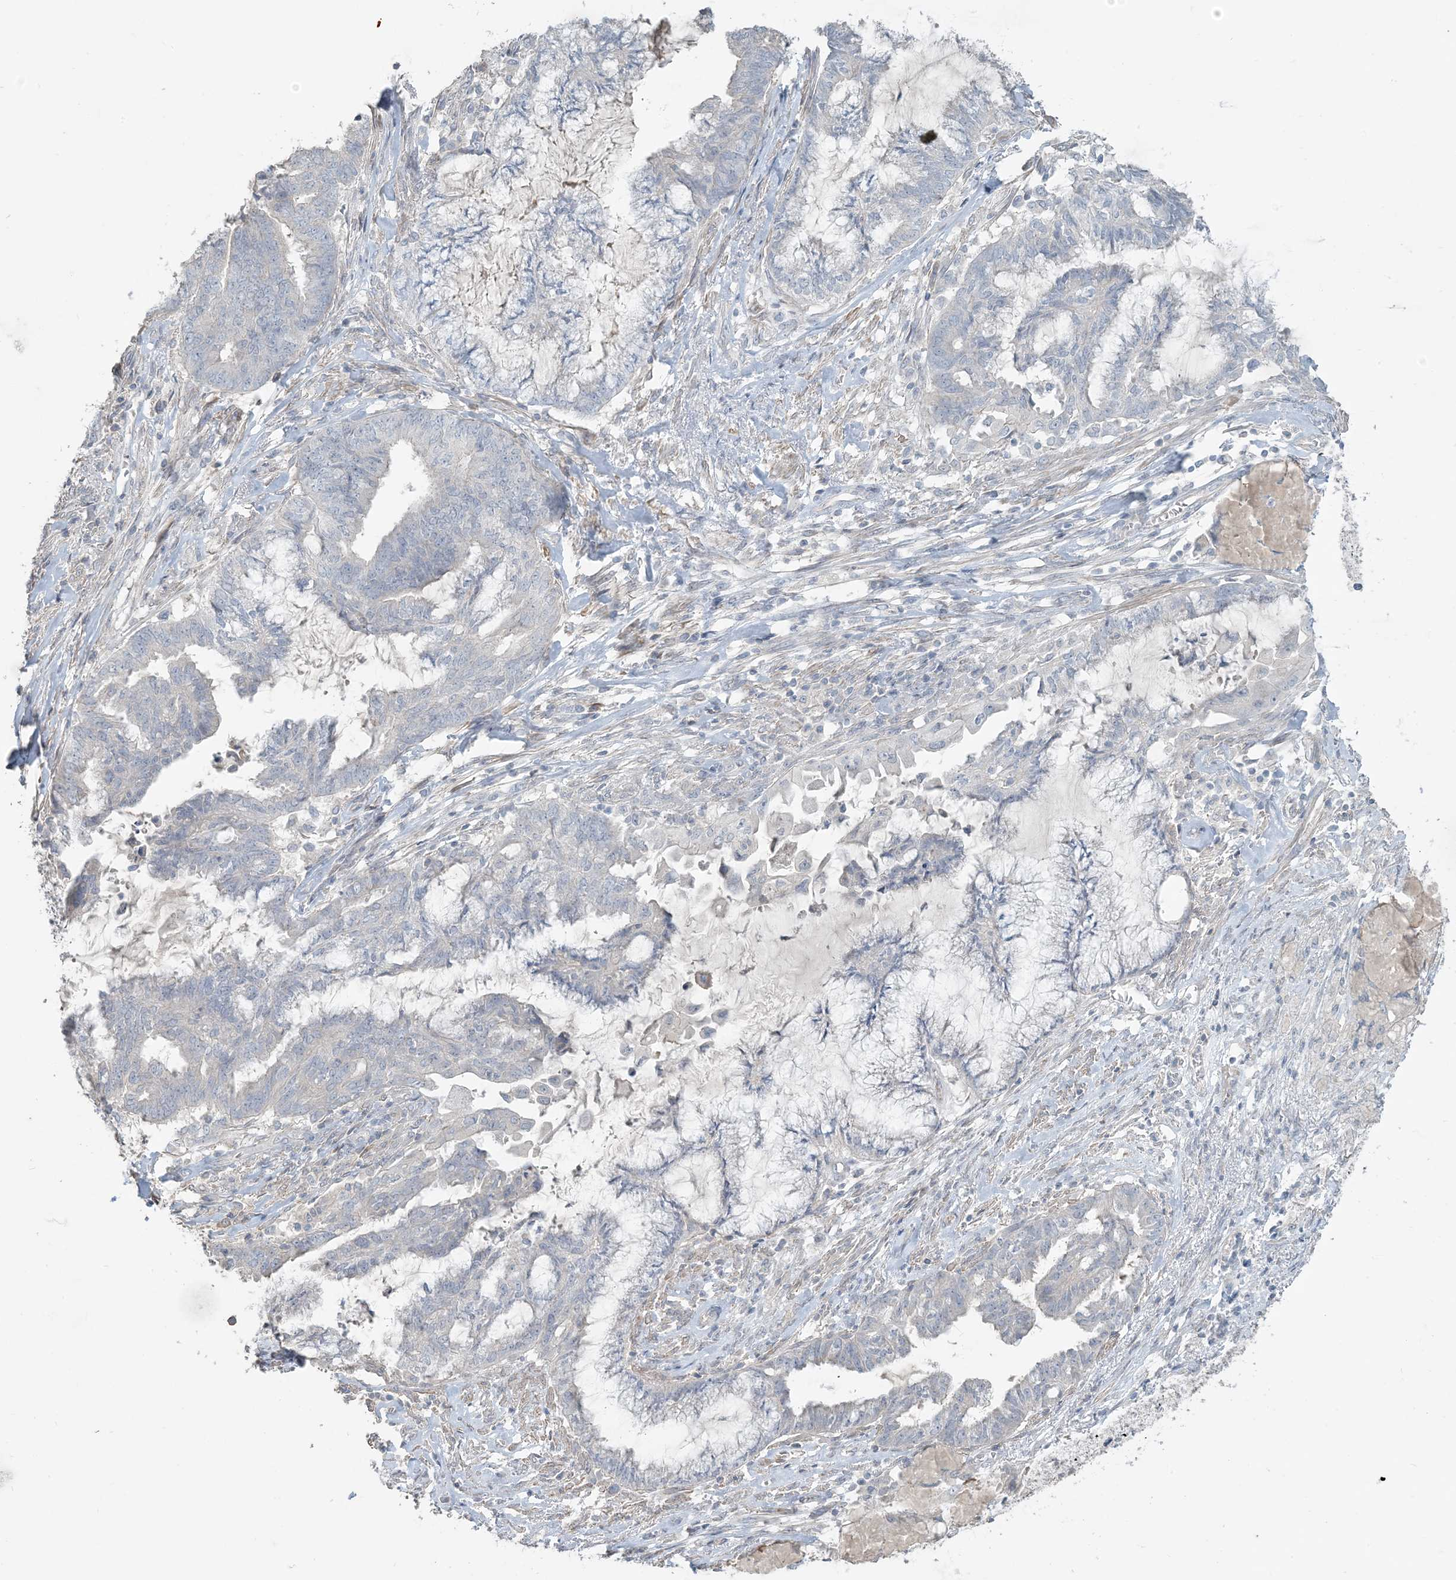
{"staining": {"intensity": "negative", "quantity": "none", "location": "none"}, "tissue": "endometrial cancer", "cell_type": "Tumor cells", "image_type": "cancer", "snomed": [{"axis": "morphology", "description": "Adenocarcinoma, NOS"}, {"axis": "topography", "description": "Endometrium"}], "caption": "Endometrial adenocarcinoma was stained to show a protein in brown. There is no significant positivity in tumor cells.", "gene": "NPHS2", "patient": {"sex": "female", "age": 86}}